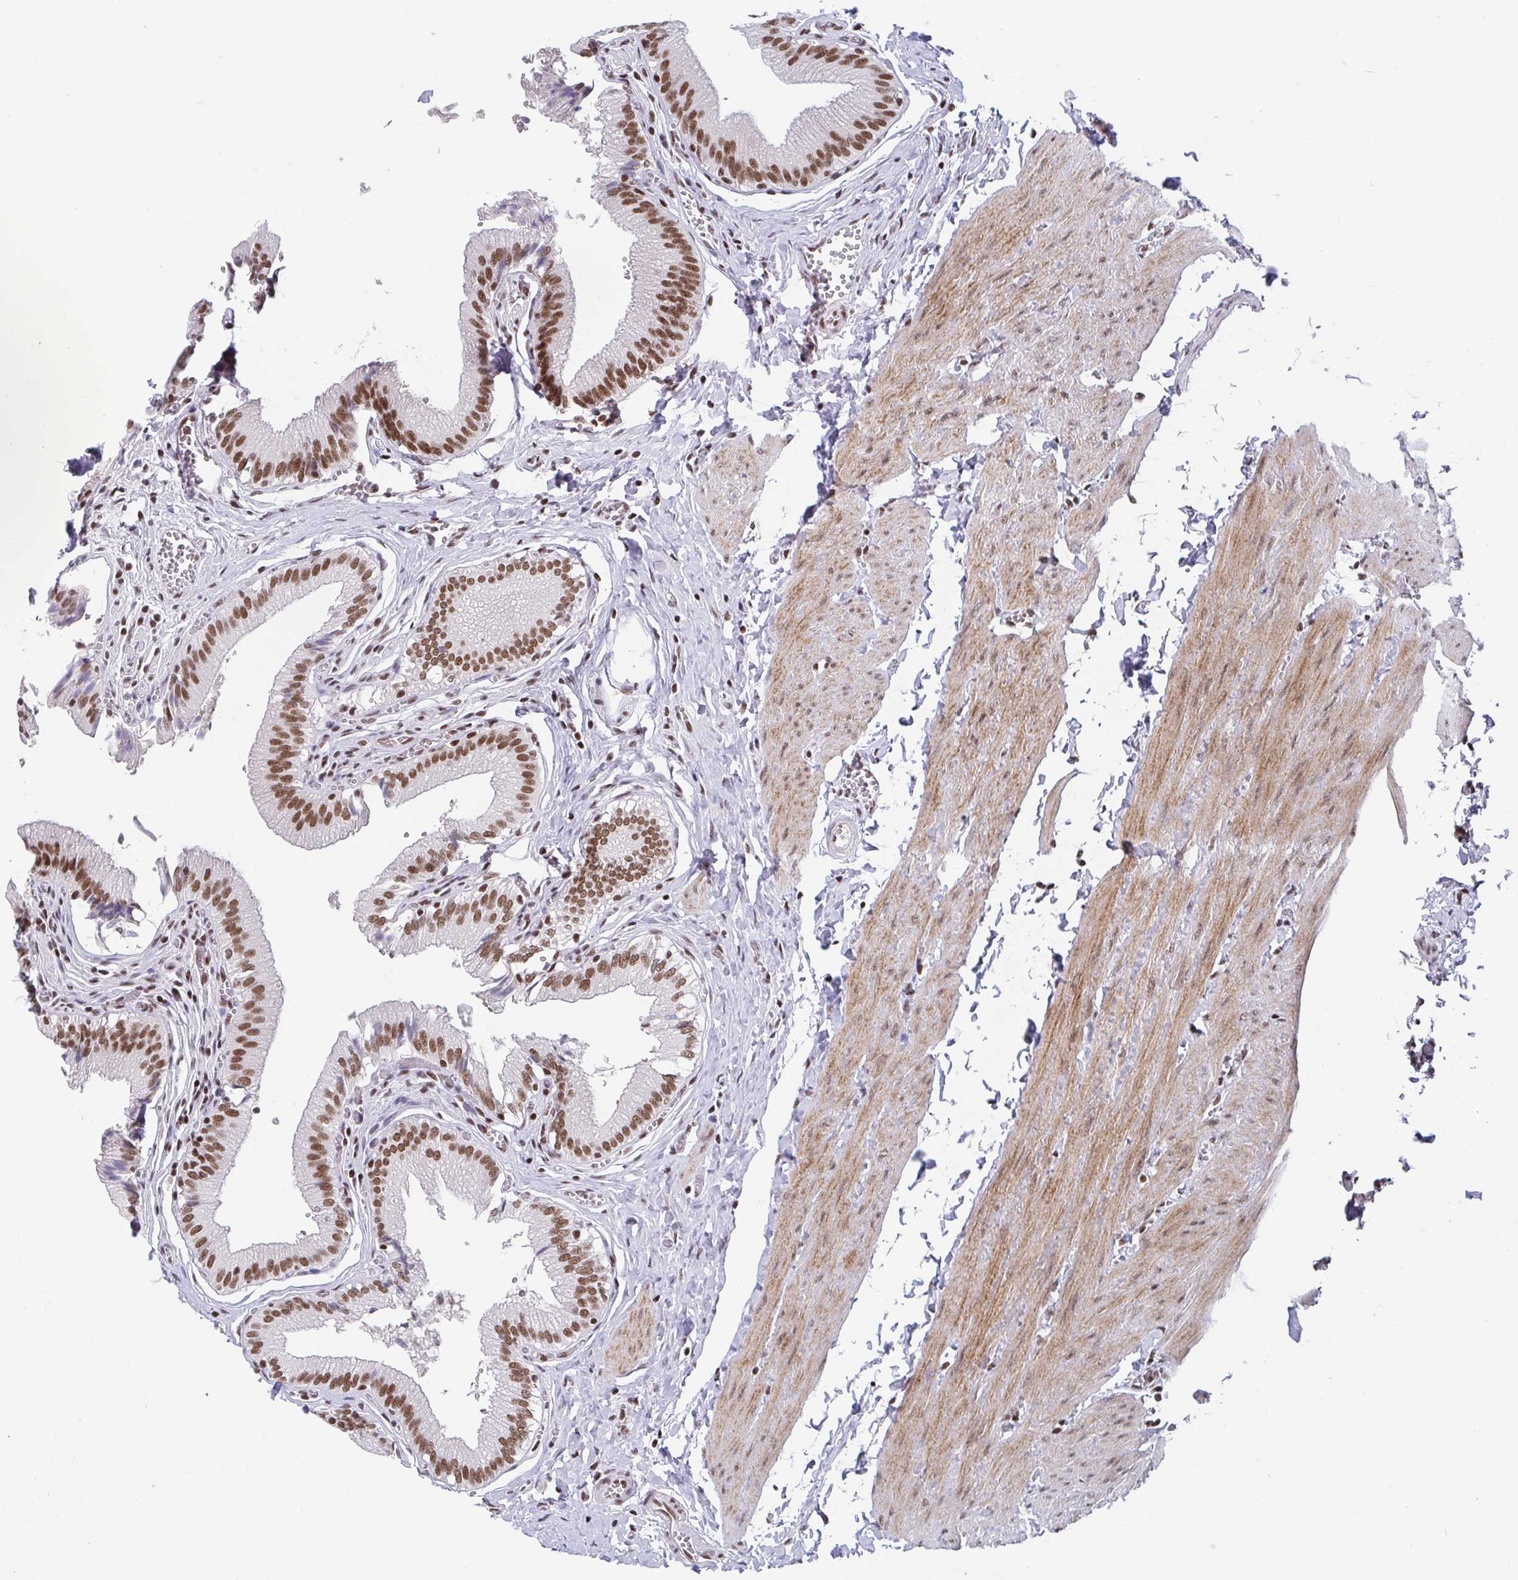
{"staining": {"intensity": "moderate", "quantity": ">75%", "location": "nuclear"}, "tissue": "gallbladder", "cell_type": "Glandular cells", "image_type": "normal", "snomed": [{"axis": "morphology", "description": "Normal tissue, NOS"}, {"axis": "topography", "description": "Gallbladder"}, {"axis": "topography", "description": "Peripheral nerve tissue"}], "caption": "Immunohistochemical staining of normal human gallbladder demonstrates medium levels of moderate nuclear staining in approximately >75% of glandular cells.", "gene": "CTCF", "patient": {"sex": "male", "age": 17}}